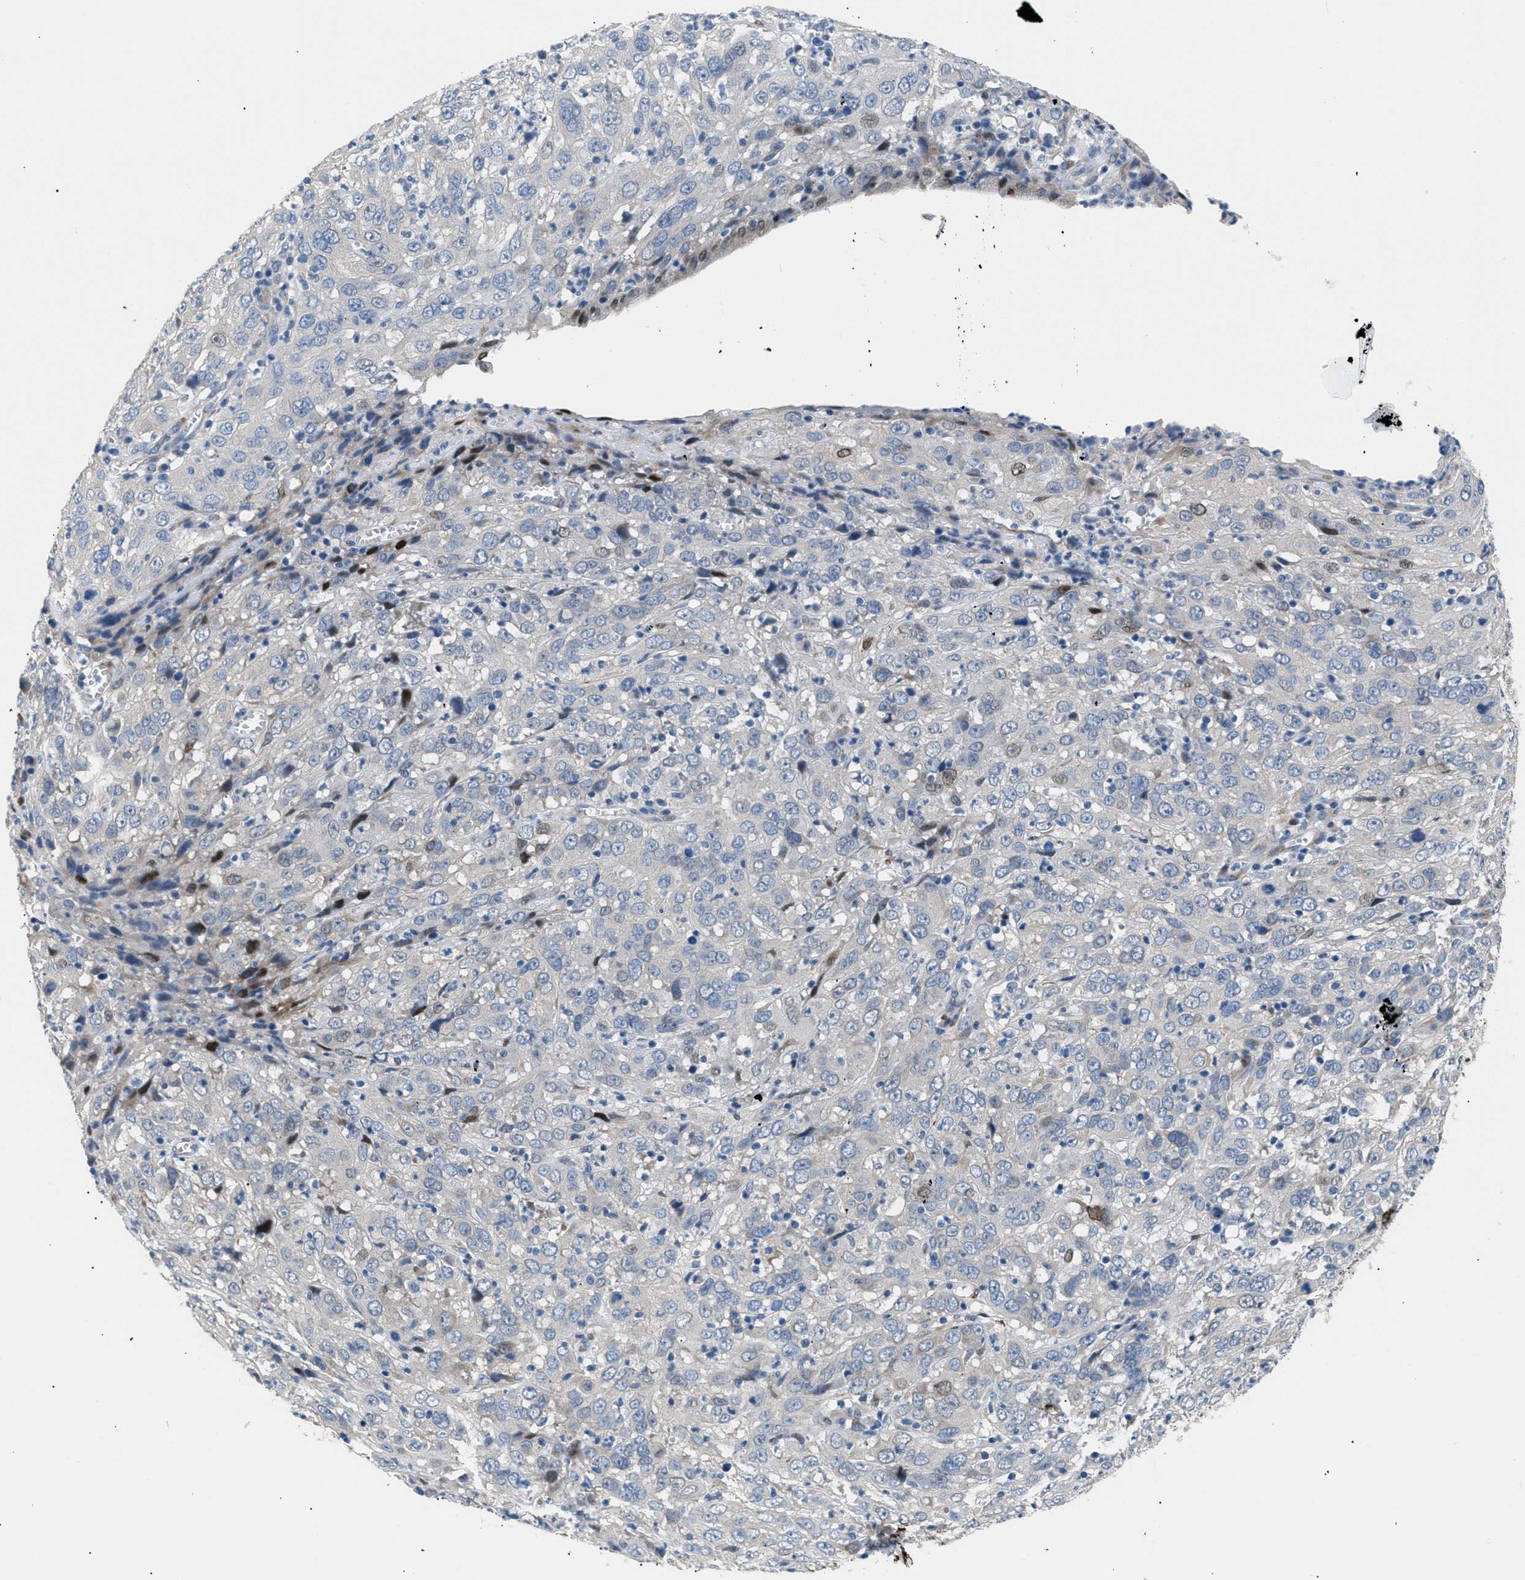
{"staining": {"intensity": "weak", "quantity": "<25%", "location": "nuclear"}, "tissue": "cervical cancer", "cell_type": "Tumor cells", "image_type": "cancer", "snomed": [{"axis": "morphology", "description": "Squamous cell carcinoma, NOS"}, {"axis": "topography", "description": "Cervix"}], "caption": "A high-resolution photomicrograph shows IHC staining of squamous cell carcinoma (cervical), which displays no significant positivity in tumor cells. (DAB (3,3'-diaminobenzidine) IHC with hematoxylin counter stain).", "gene": "ICA1", "patient": {"sex": "female", "age": 32}}